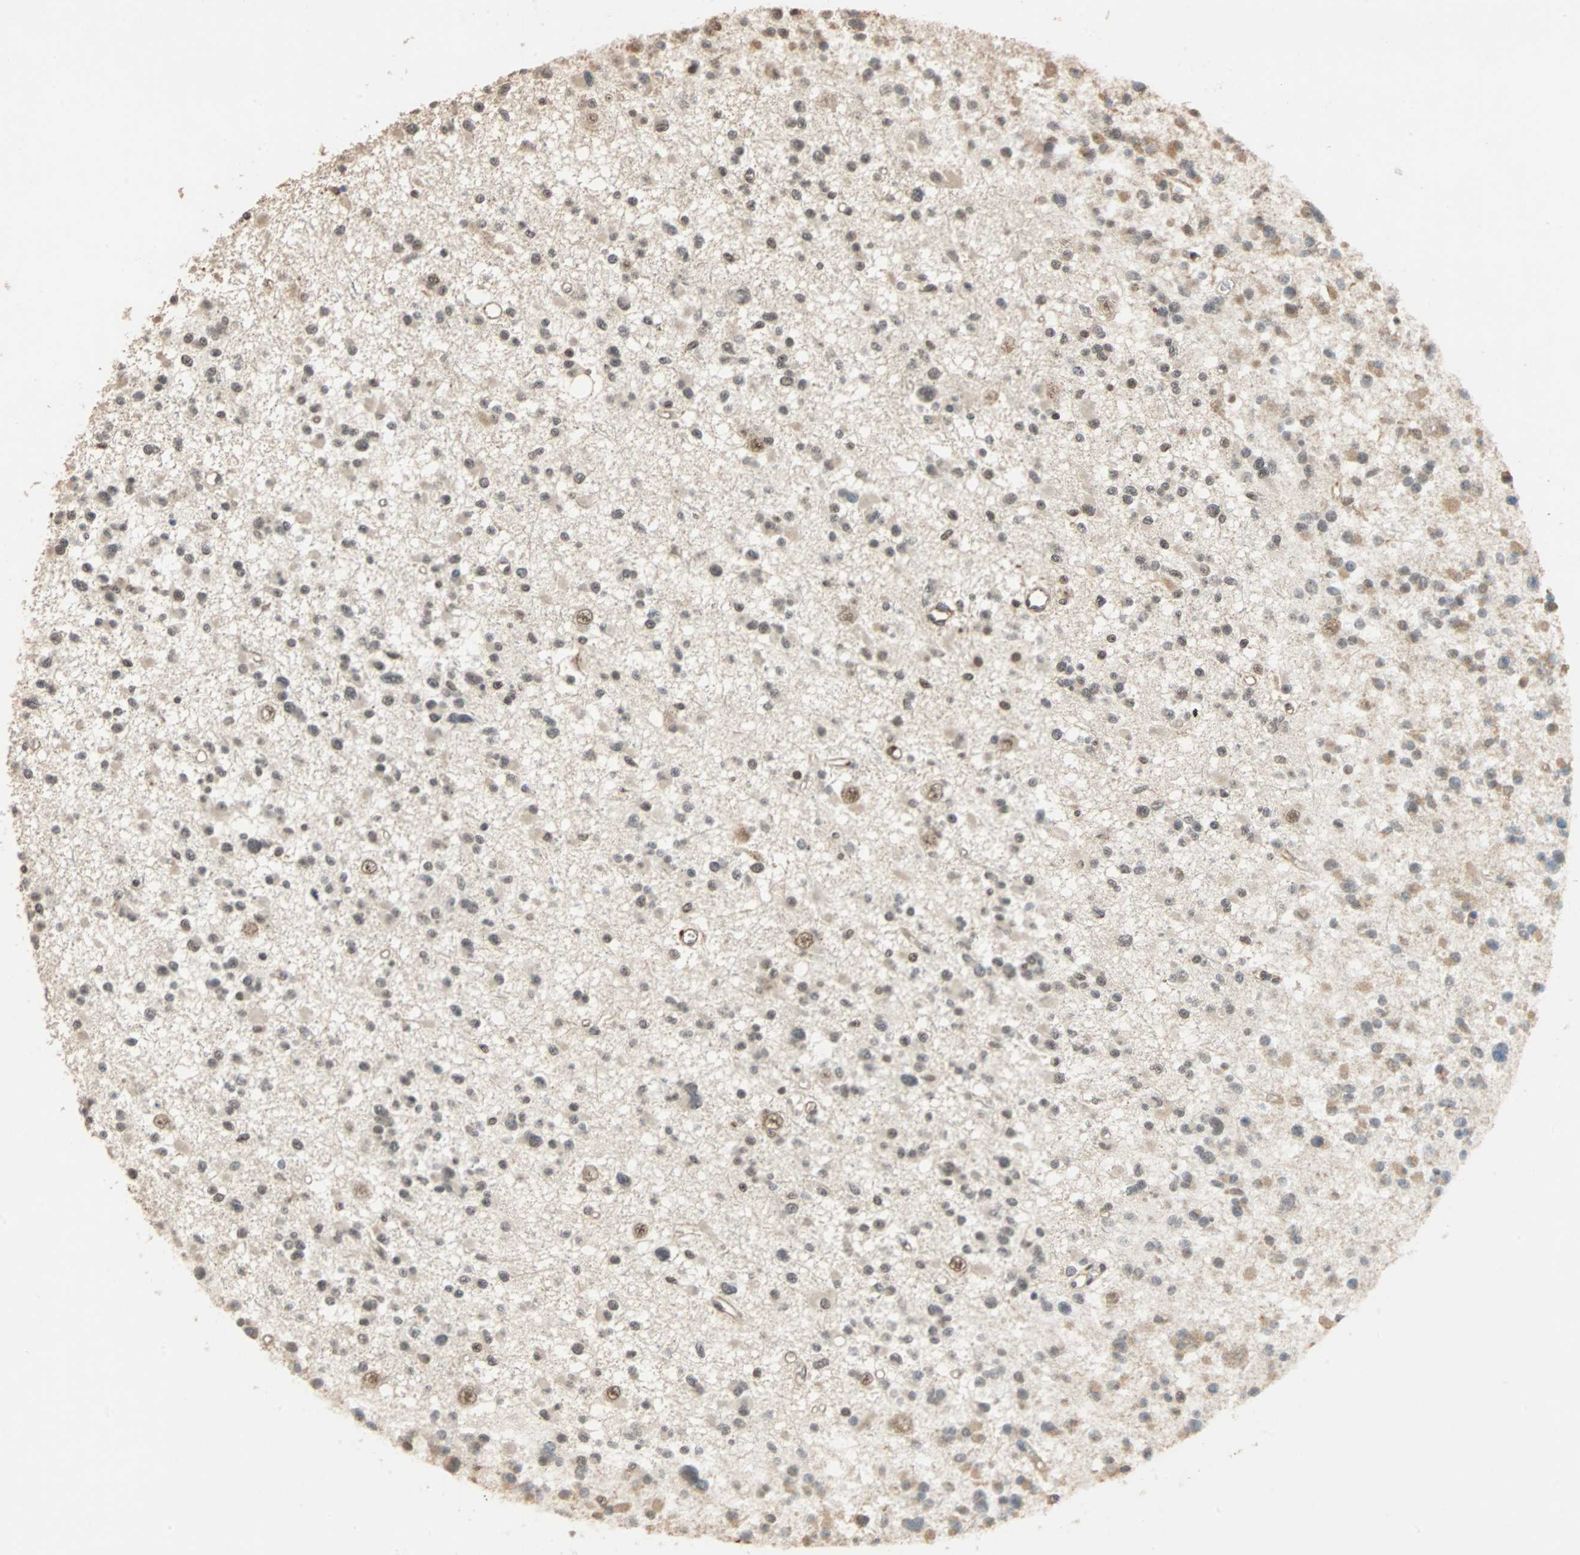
{"staining": {"intensity": "moderate", "quantity": ">75%", "location": "cytoplasmic/membranous,nuclear"}, "tissue": "glioma", "cell_type": "Tumor cells", "image_type": "cancer", "snomed": [{"axis": "morphology", "description": "Glioma, malignant, Low grade"}, {"axis": "topography", "description": "Brain"}], "caption": "Malignant glioma (low-grade) stained with a protein marker demonstrates moderate staining in tumor cells.", "gene": "CDC5L", "patient": {"sex": "female", "age": 22}}